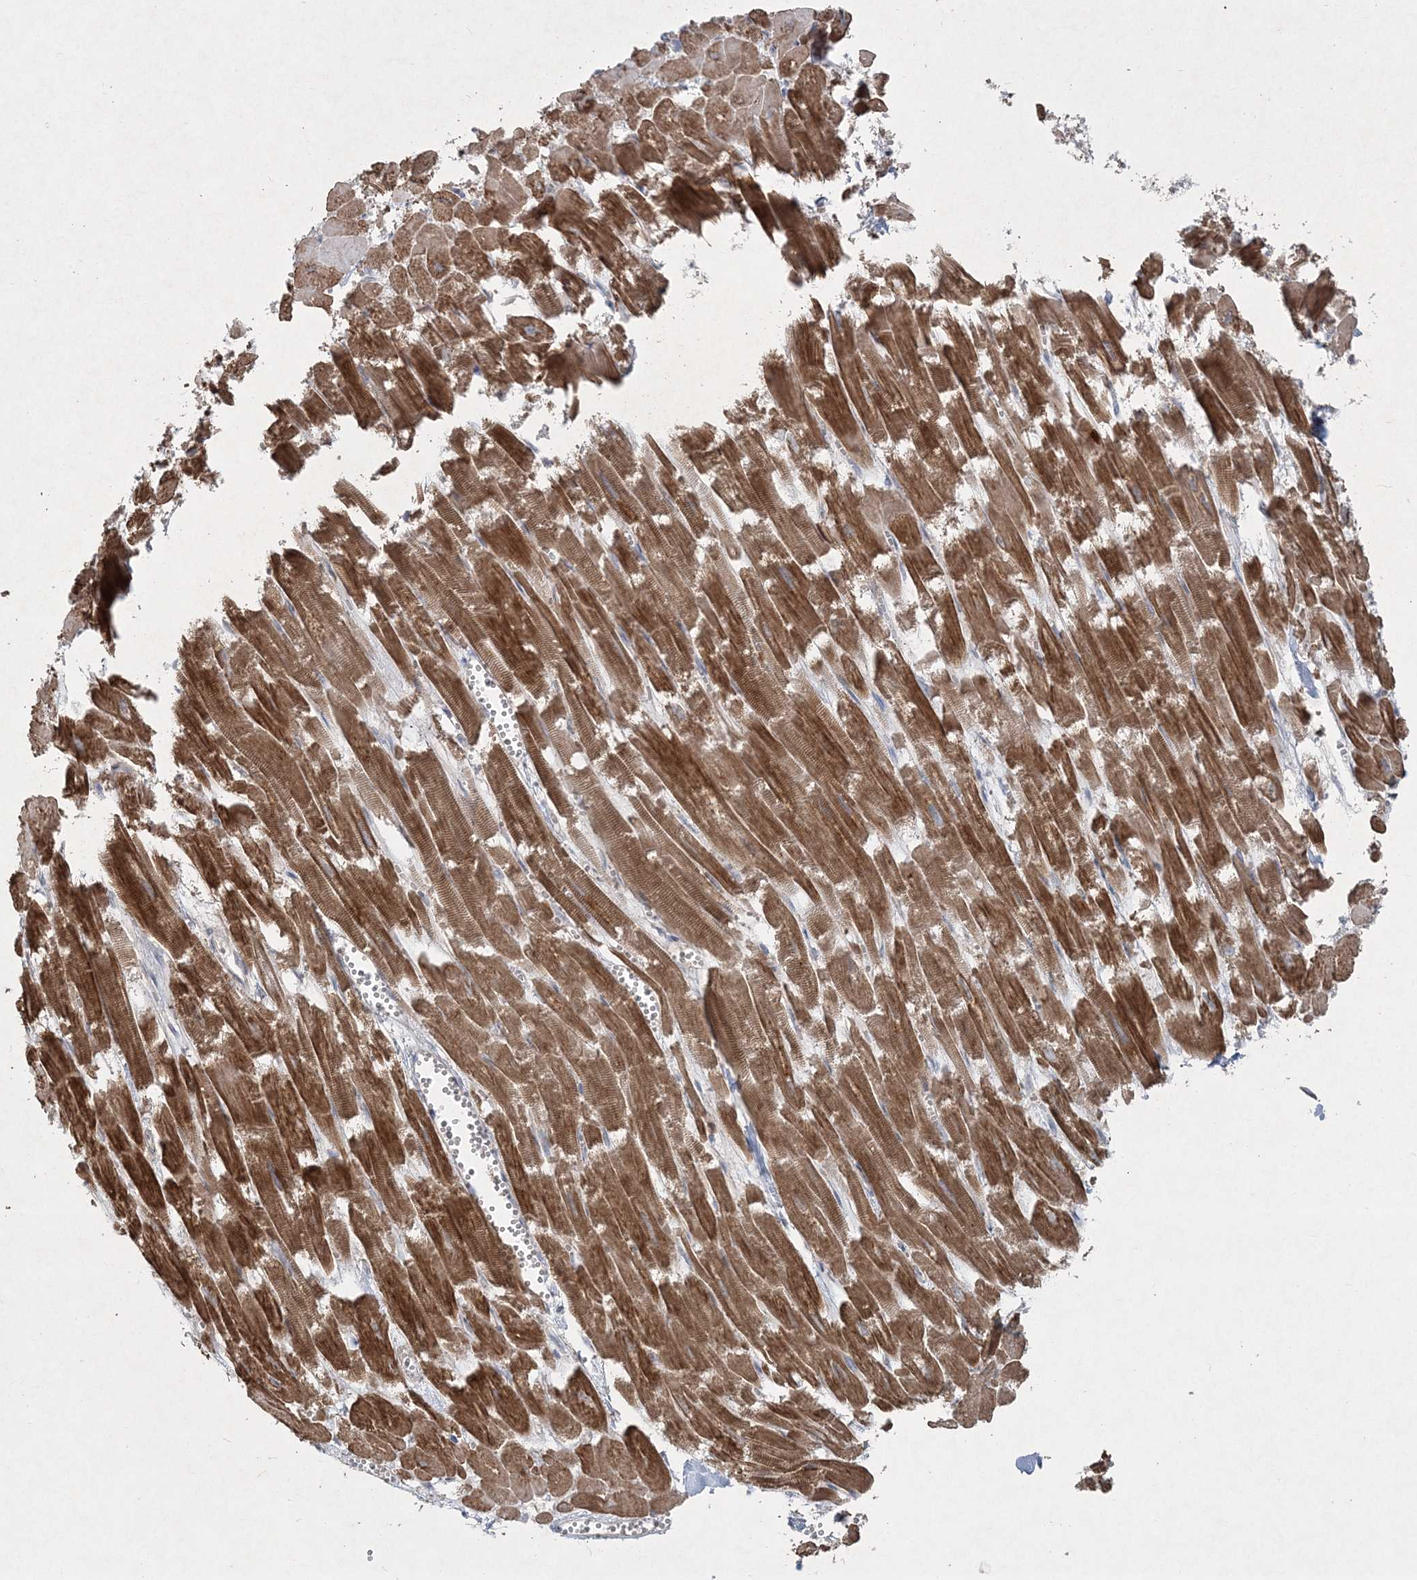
{"staining": {"intensity": "strong", "quantity": "25%-75%", "location": "cytoplasmic/membranous"}, "tissue": "heart muscle", "cell_type": "Cardiomyocytes", "image_type": "normal", "snomed": [{"axis": "morphology", "description": "Normal tissue, NOS"}, {"axis": "topography", "description": "Heart"}], "caption": "Strong cytoplasmic/membranous positivity is present in approximately 25%-75% of cardiomyocytes in benign heart muscle. (Stains: DAB (3,3'-diaminobenzidine) in brown, nuclei in blue, Microscopy: brightfield microscopy at high magnification).", "gene": "LRPPRC", "patient": {"sex": "male", "age": 54}}